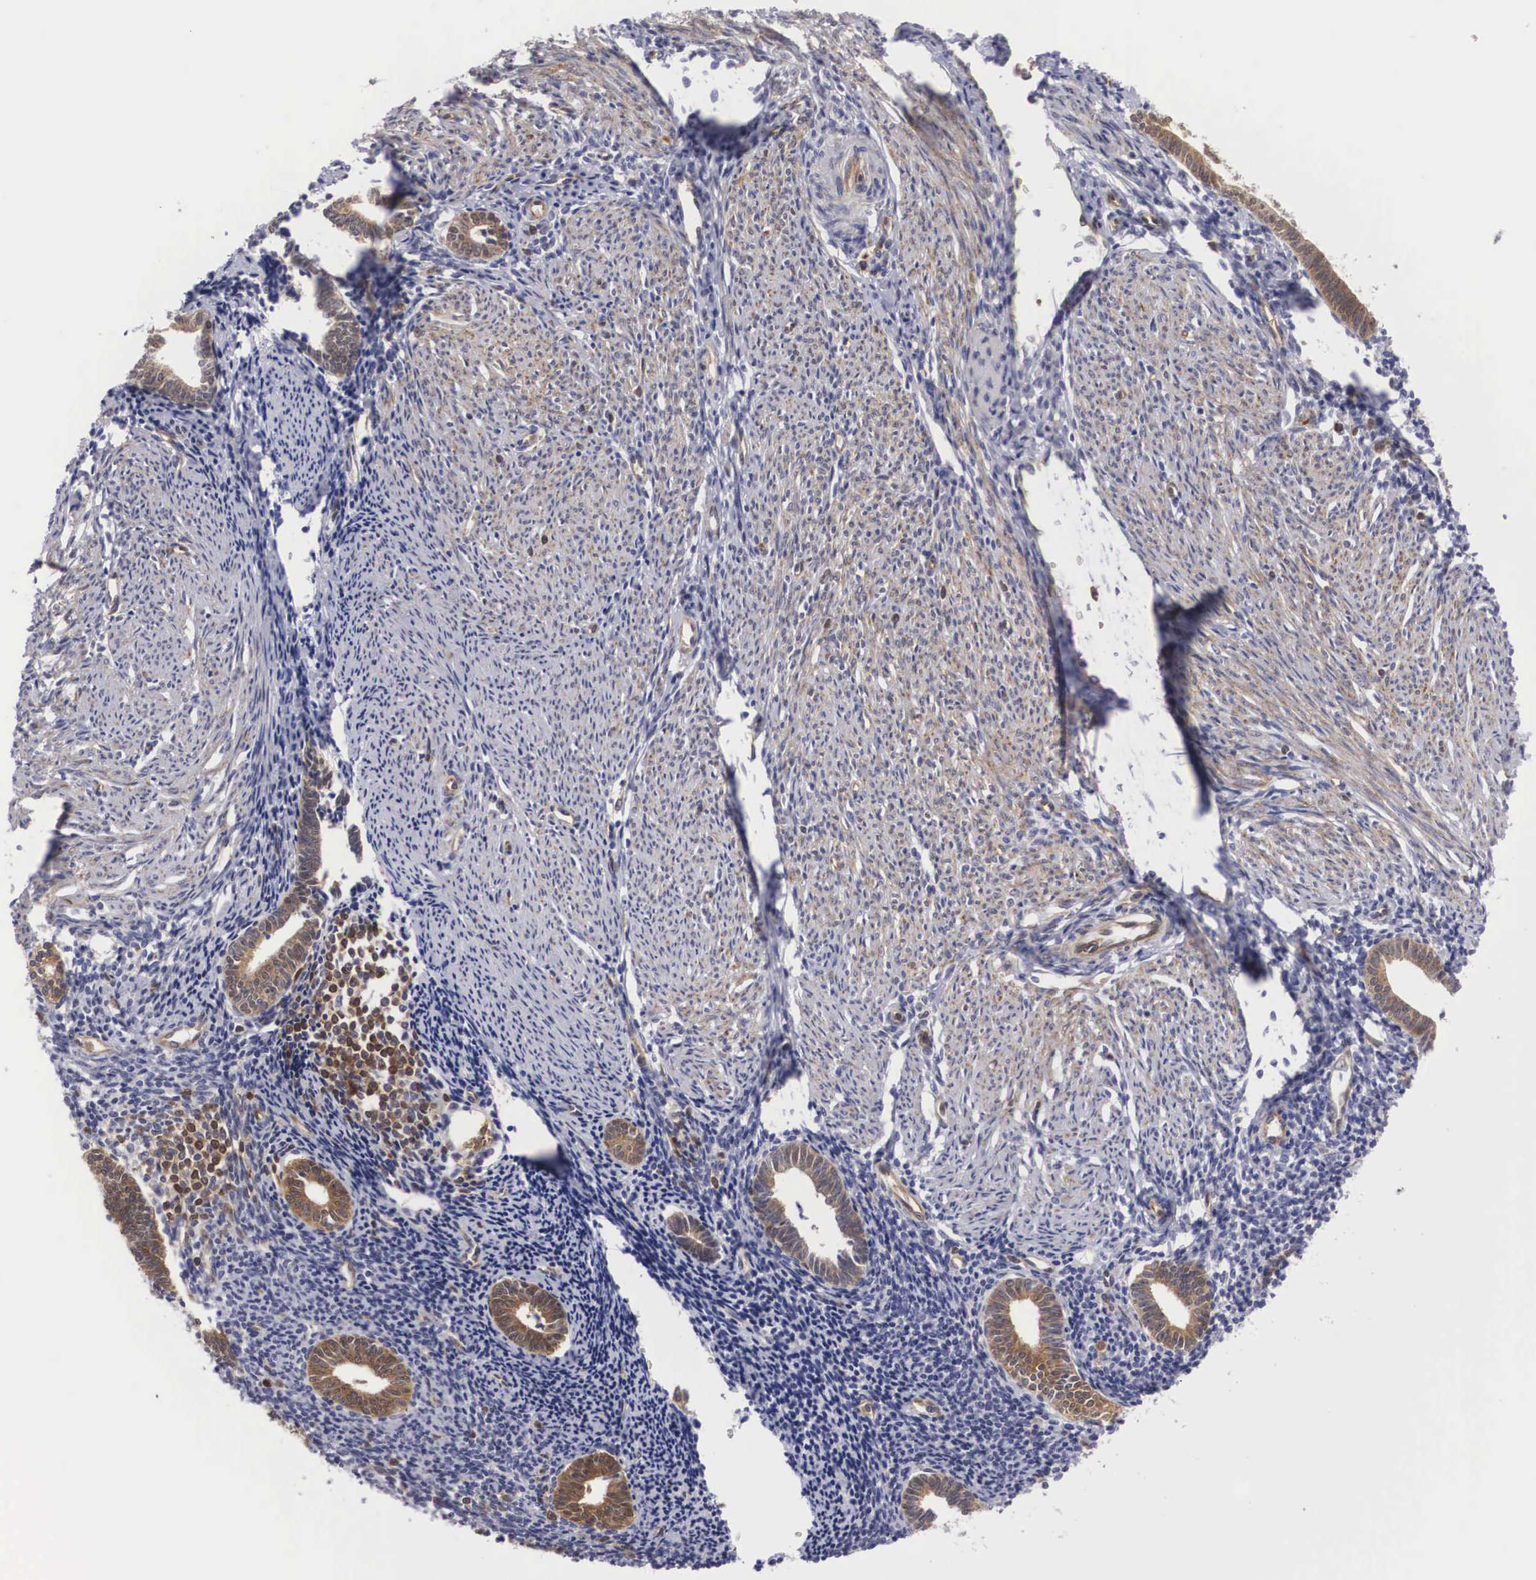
{"staining": {"intensity": "weak", "quantity": "<25%", "location": "cytoplasmic/membranous,nuclear"}, "tissue": "endometrium", "cell_type": "Cells in endometrial stroma", "image_type": "normal", "snomed": [{"axis": "morphology", "description": "Normal tissue, NOS"}, {"axis": "topography", "description": "Endometrium"}], "caption": "Immunohistochemical staining of normal human endometrium displays no significant positivity in cells in endometrial stroma.", "gene": "ADSL", "patient": {"sex": "female", "age": 52}}